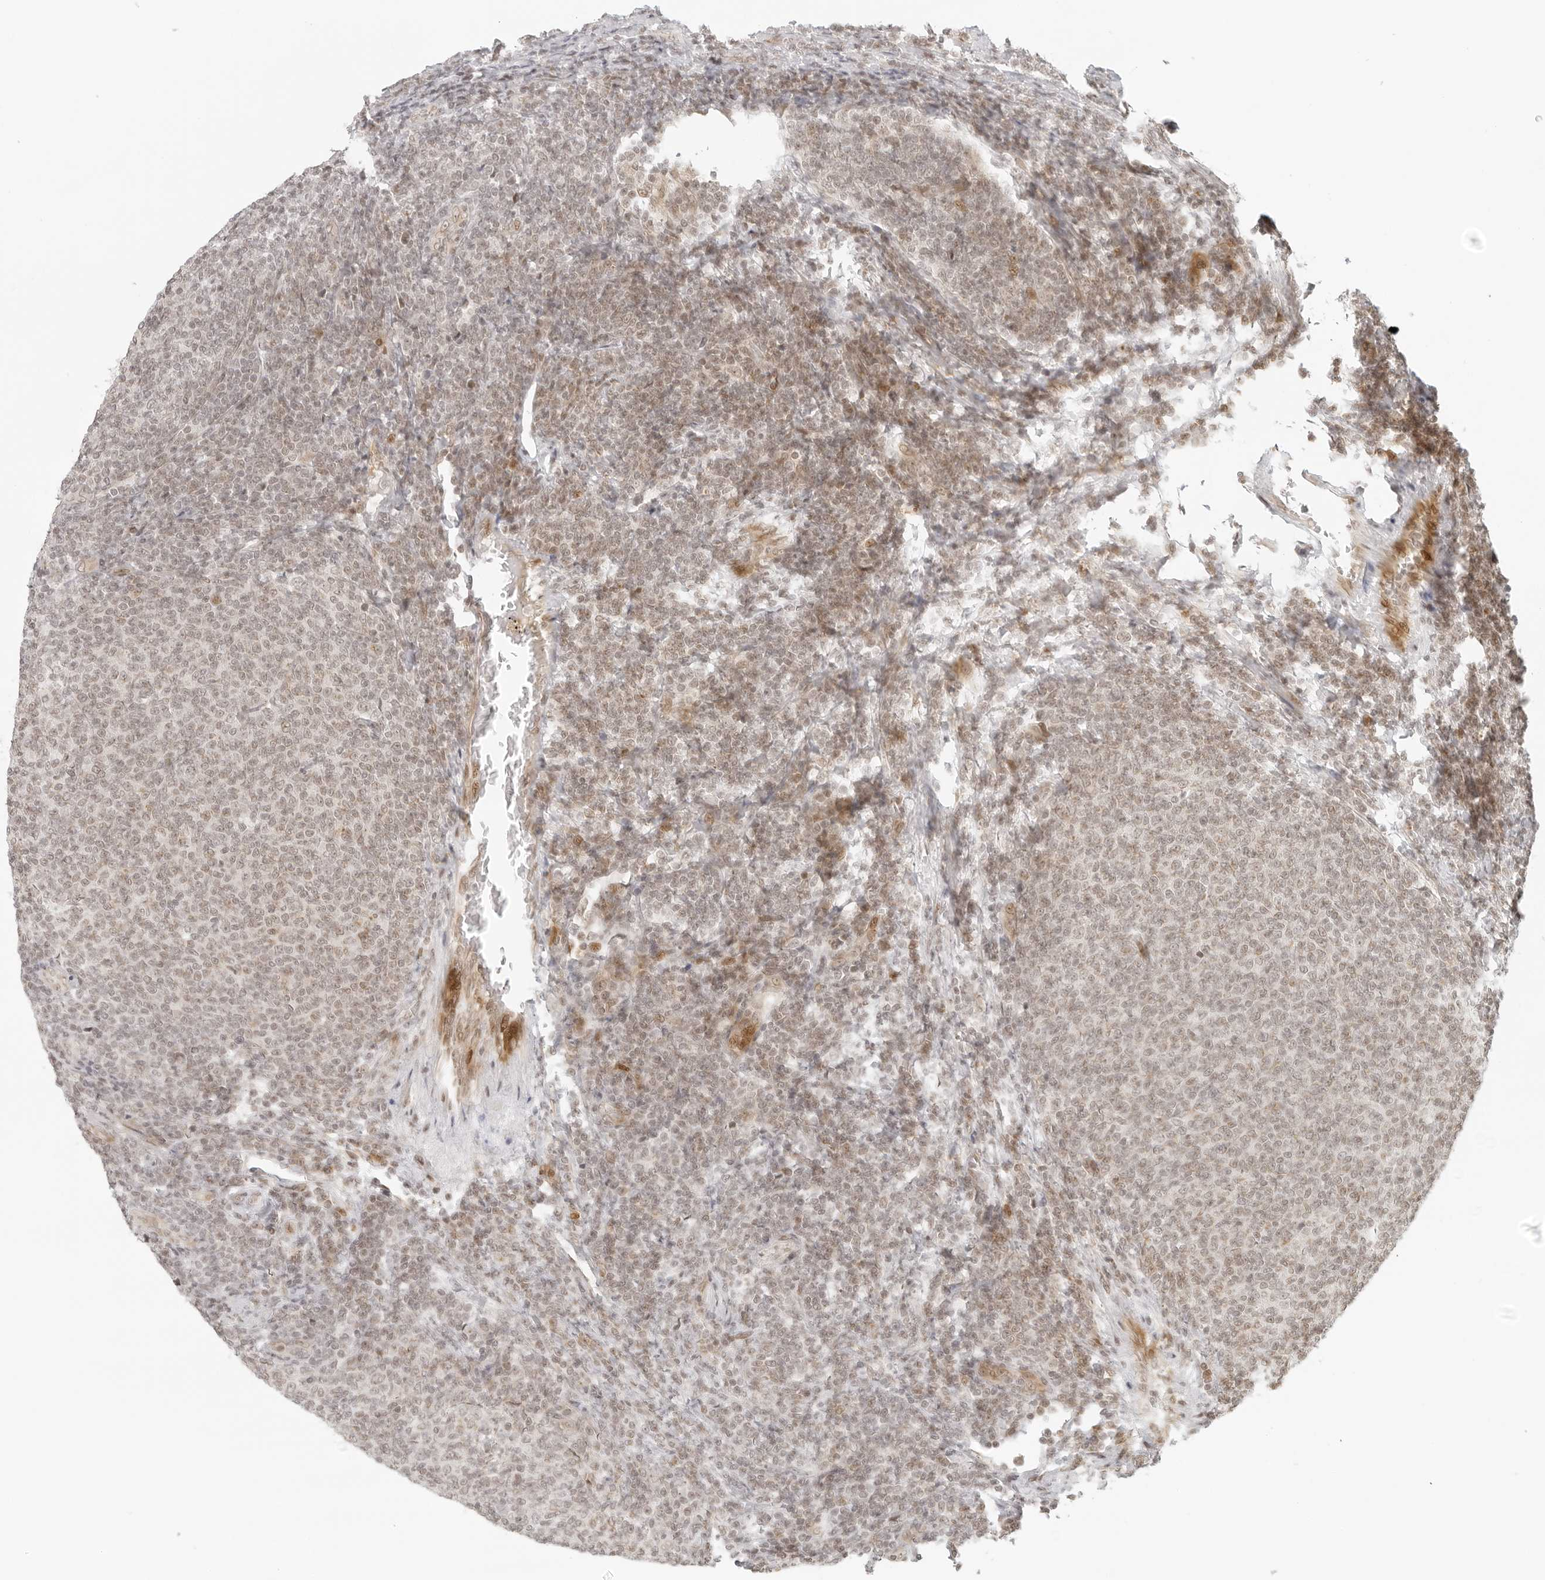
{"staining": {"intensity": "weak", "quantity": ">75%", "location": "nuclear"}, "tissue": "lymphoma", "cell_type": "Tumor cells", "image_type": "cancer", "snomed": [{"axis": "morphology", "description": "Malignant lymphoma, non-Hodgkin's type, Low grade"}, {"axis": "topography", "description": "Lymph node"}], "caption": "The micrograph reveals staining of lymphoma, revealing weak nuclear protein expression (brown color) within tumor cells.", "gene": "ZNF407", "patient": {"sex": "male", "age": 66}}